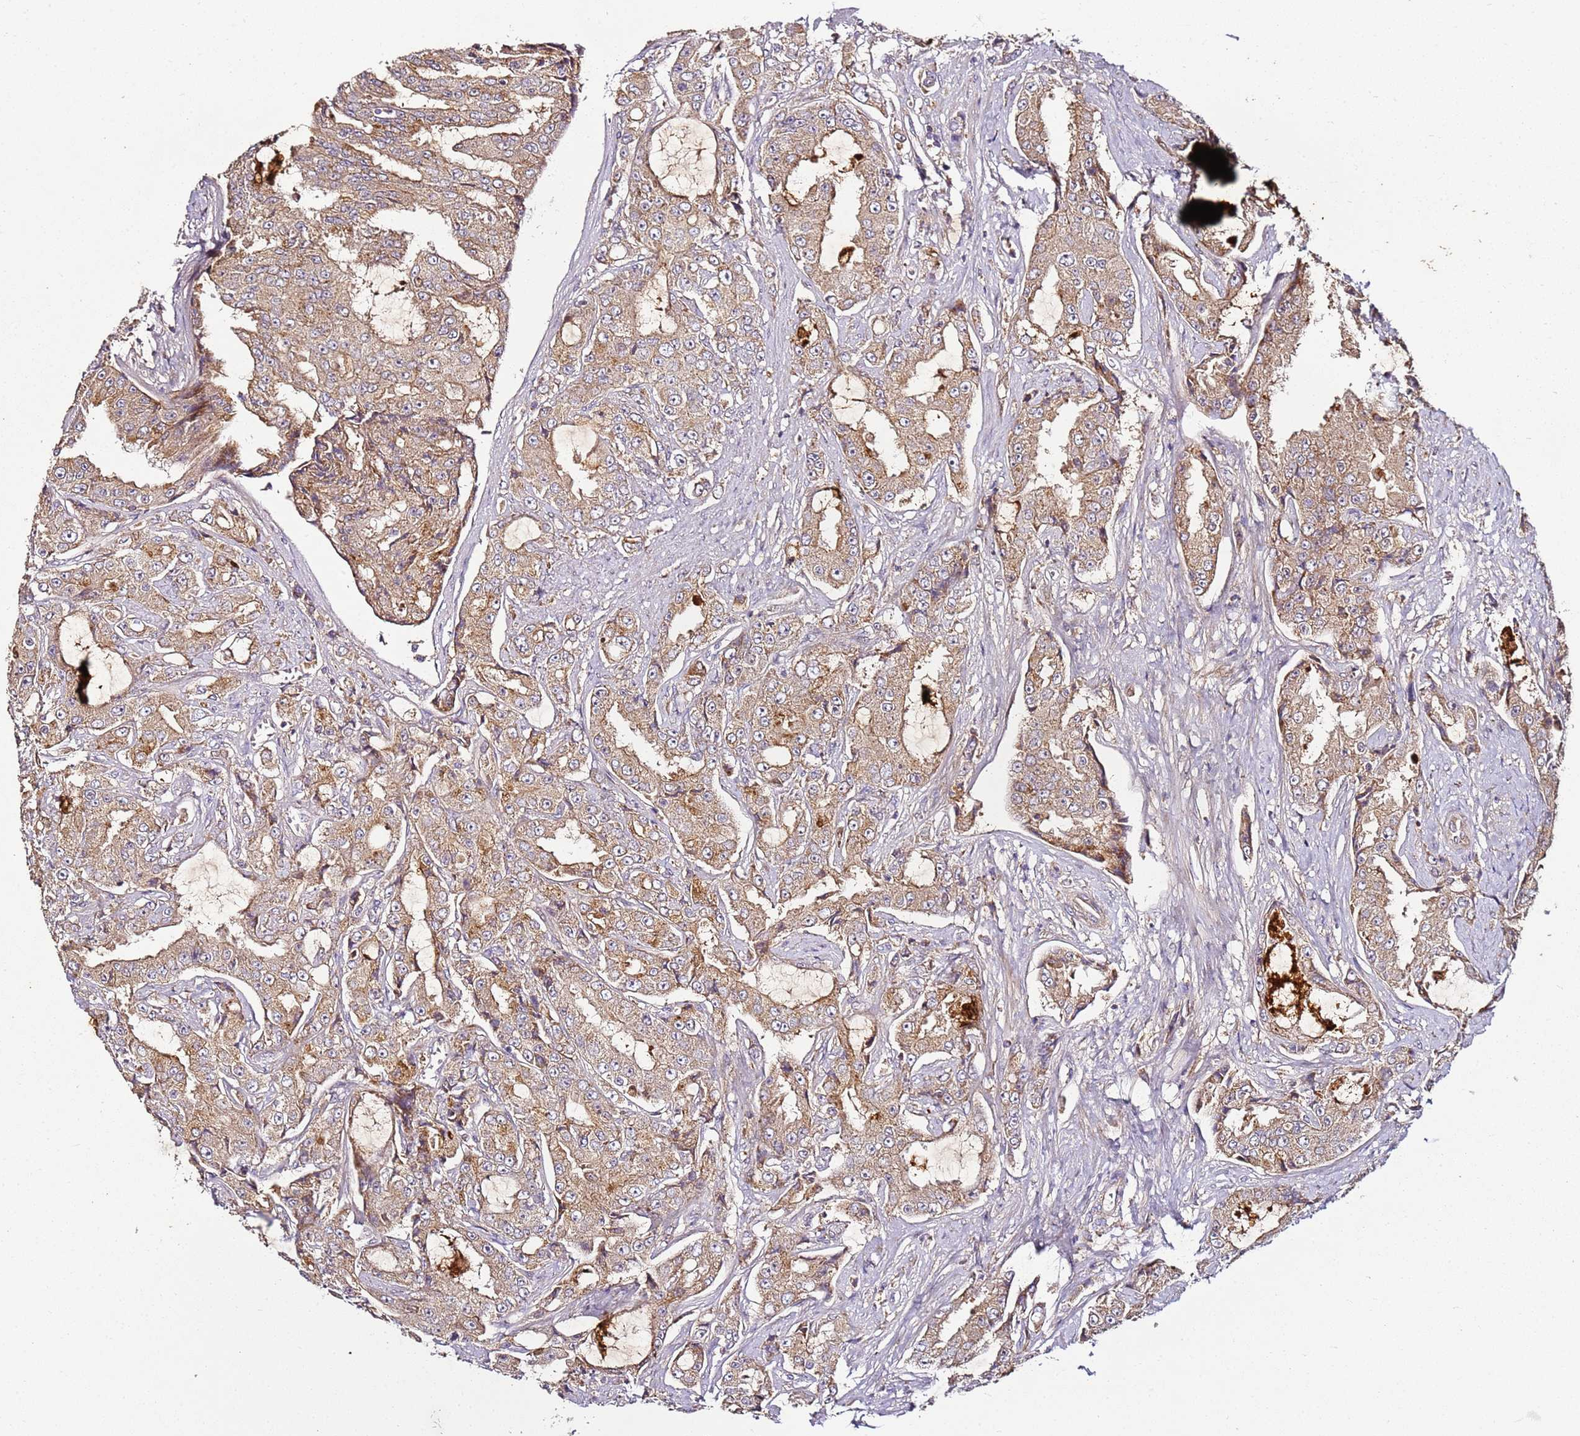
{"staining": {"intensity": "moderate", "quantity": ">75%", "location": "cytoplasmic/membranous"}, "tissue": "prostate cancer", "cell_type": "Tumor cells", "image_type": "cancer", "snomed": [{"axis": "morphology", "description": "Adenocarcinoma, High grade"}, {"axis": "topography", "description": "Prostate"}], "caption": "Prostate cancer (high-grade adenocarcinoma) stained with DAB (3,3'-diaminobenzidine) immunohistochemistry demonstrates medium levels of moderate cytoplasmic/membranous positivity in approximately >75% of tumor cells.", "gene": "KRTAP21-3", "patient": {"sex": "male", "age": 73}}